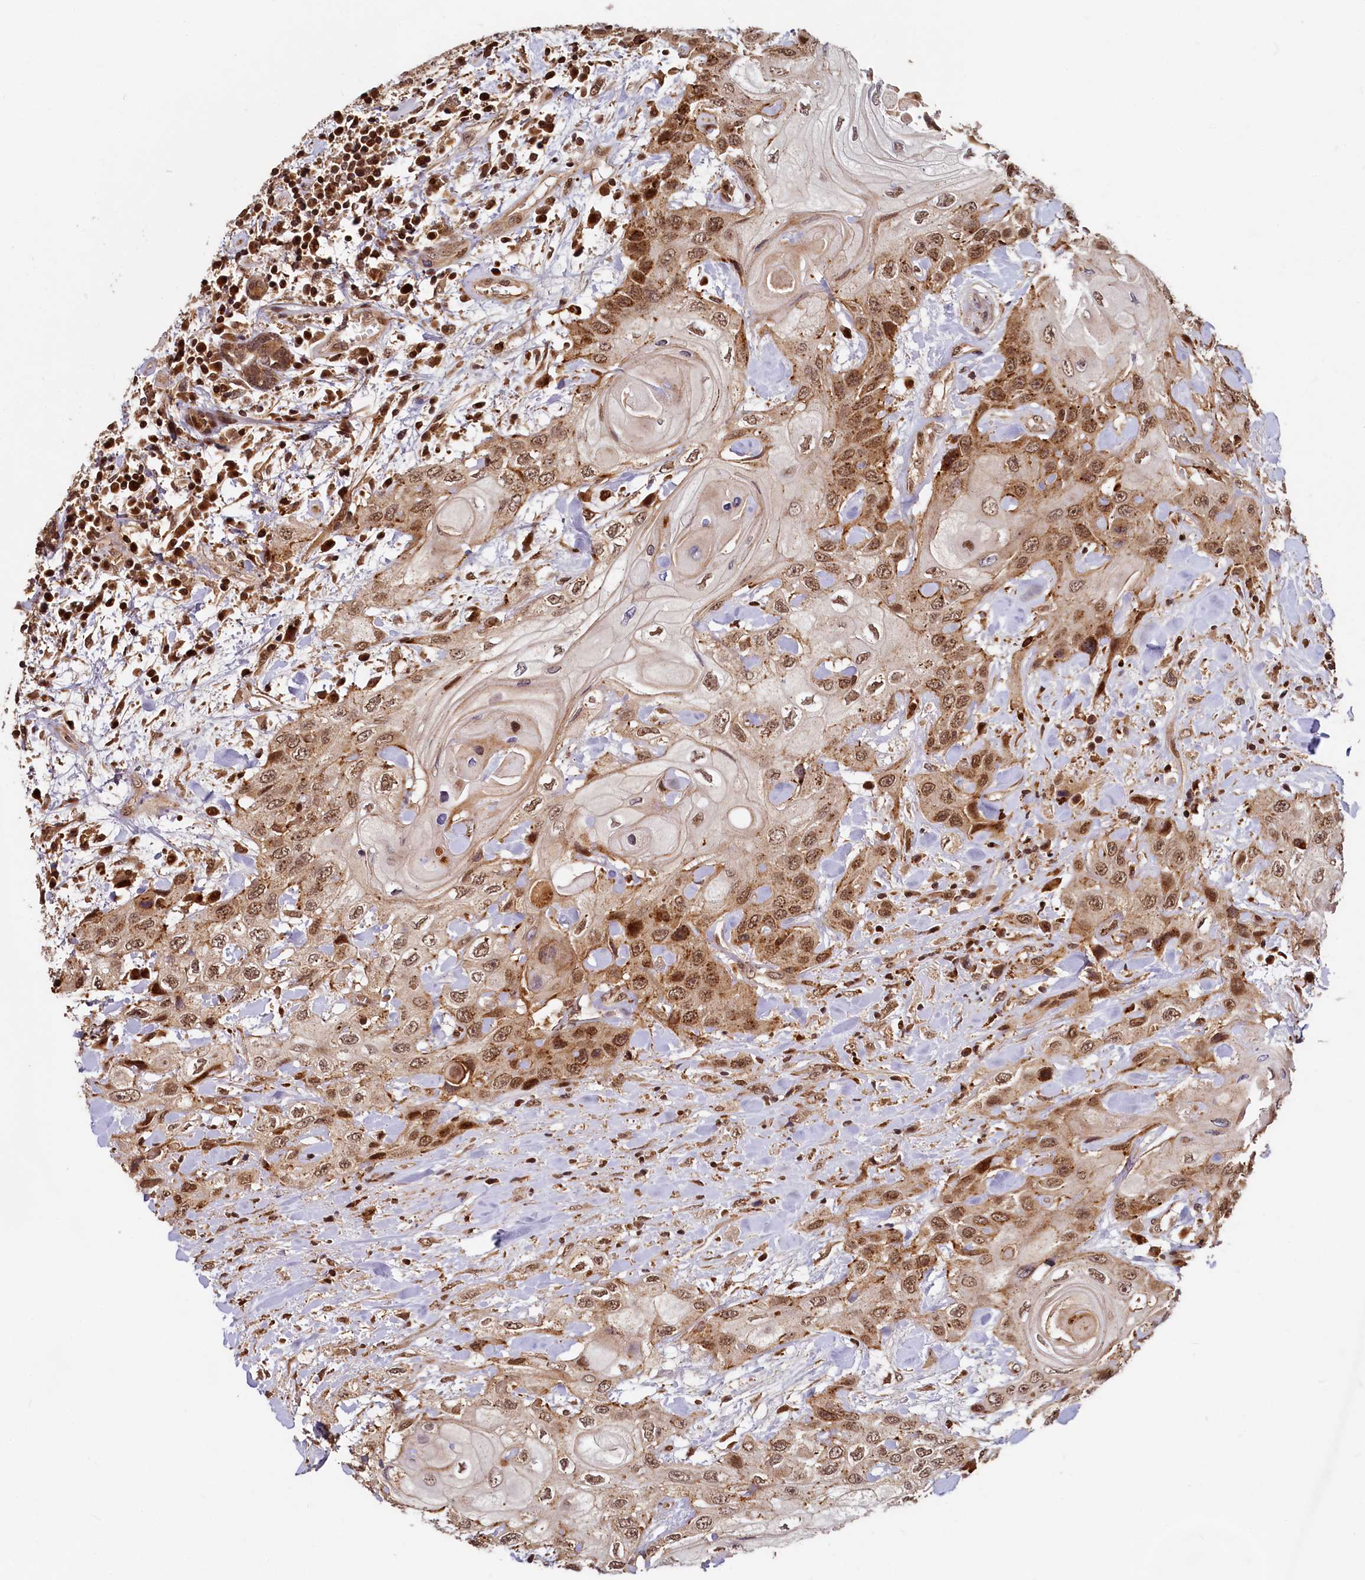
{"staining": {"intensity": "moderate", "quantity": ">75%", "location": "cytoplasmic/membranous,nuclear"}, "tissue": "head and neck cancer", "cell_type": "Tumor cells", "image_type": "cancer", "snomed": [{"axis": "morphology", "description": "Squamous cell carcinoma, NOS"}, {"axis": "topography", "description": "Head-Neck"}], "caption": "High-magnification brightfield microscopy of head and neck cancer (squamous cell carcinoma) stained with DAB (3,3'-diaminobenzidine) (brown) and counterstained with hematoxylin (blue). tumor cells exhibit moderate cytoplasmic/membranous and nuclear staining is identified in approximately>75% of cells.", "gene": "TRIM23", "patient": {"sex": "female", "age": 43}}